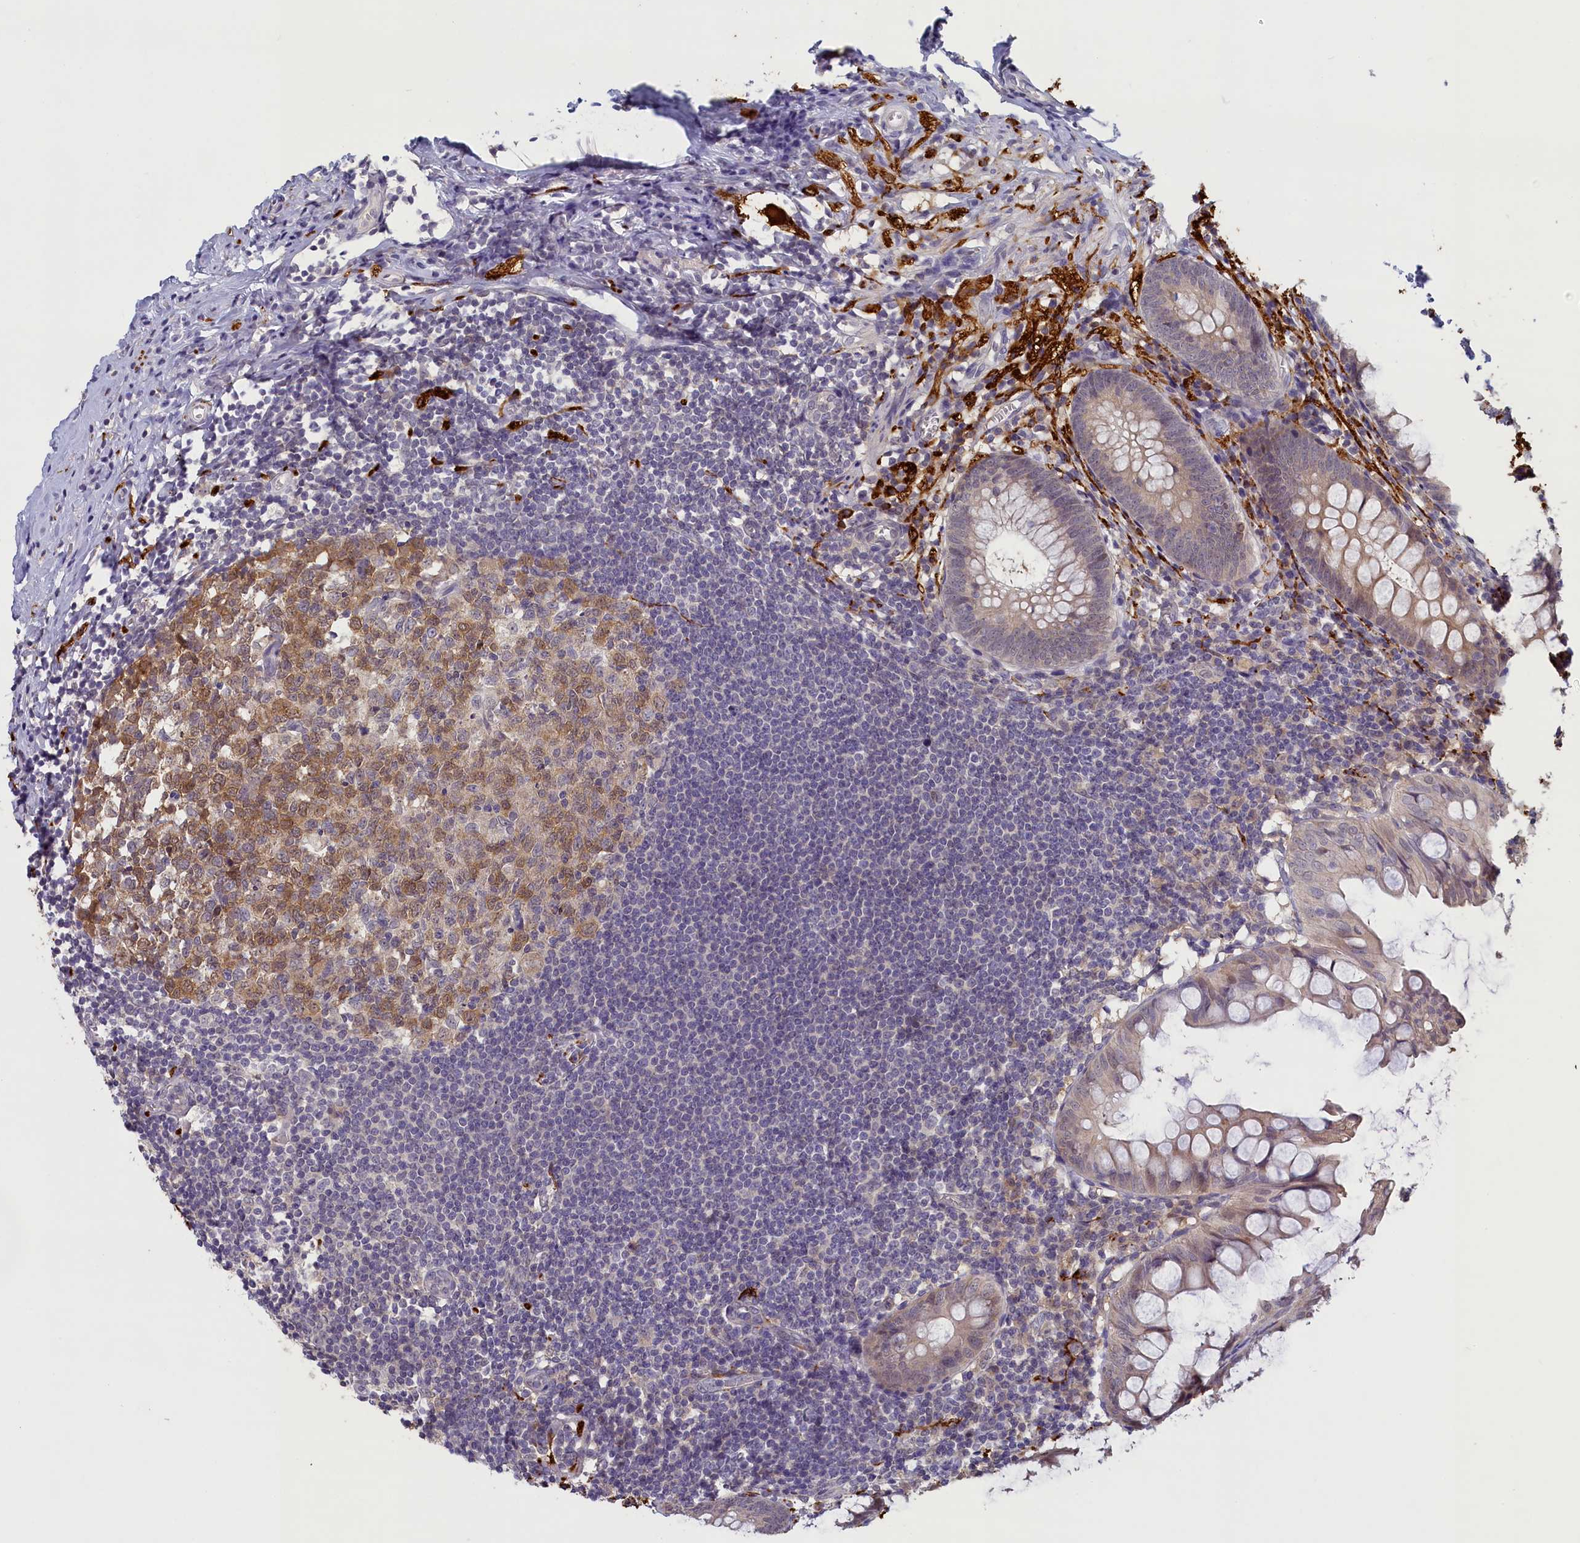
{"staining": {"intensity": "moderate", "quantity": ">75%", "location": "cytoplasmic/membranous"}, "tissue": "appendix", "cell_type": "Glandular cells", "image_type": "normal", "snomed": [{"axis": "morphology", "description": "Normal tissue, NOS"}, {"axis": "topography", "description": "Appendix"}], "caption": "Unremarkable appendix exhibits moderate cytoplasmic/membranous staining in approximately >75% of glandular cells.", "gene": "UCHL3", "patient": {"sex": "female", "age": 51}}